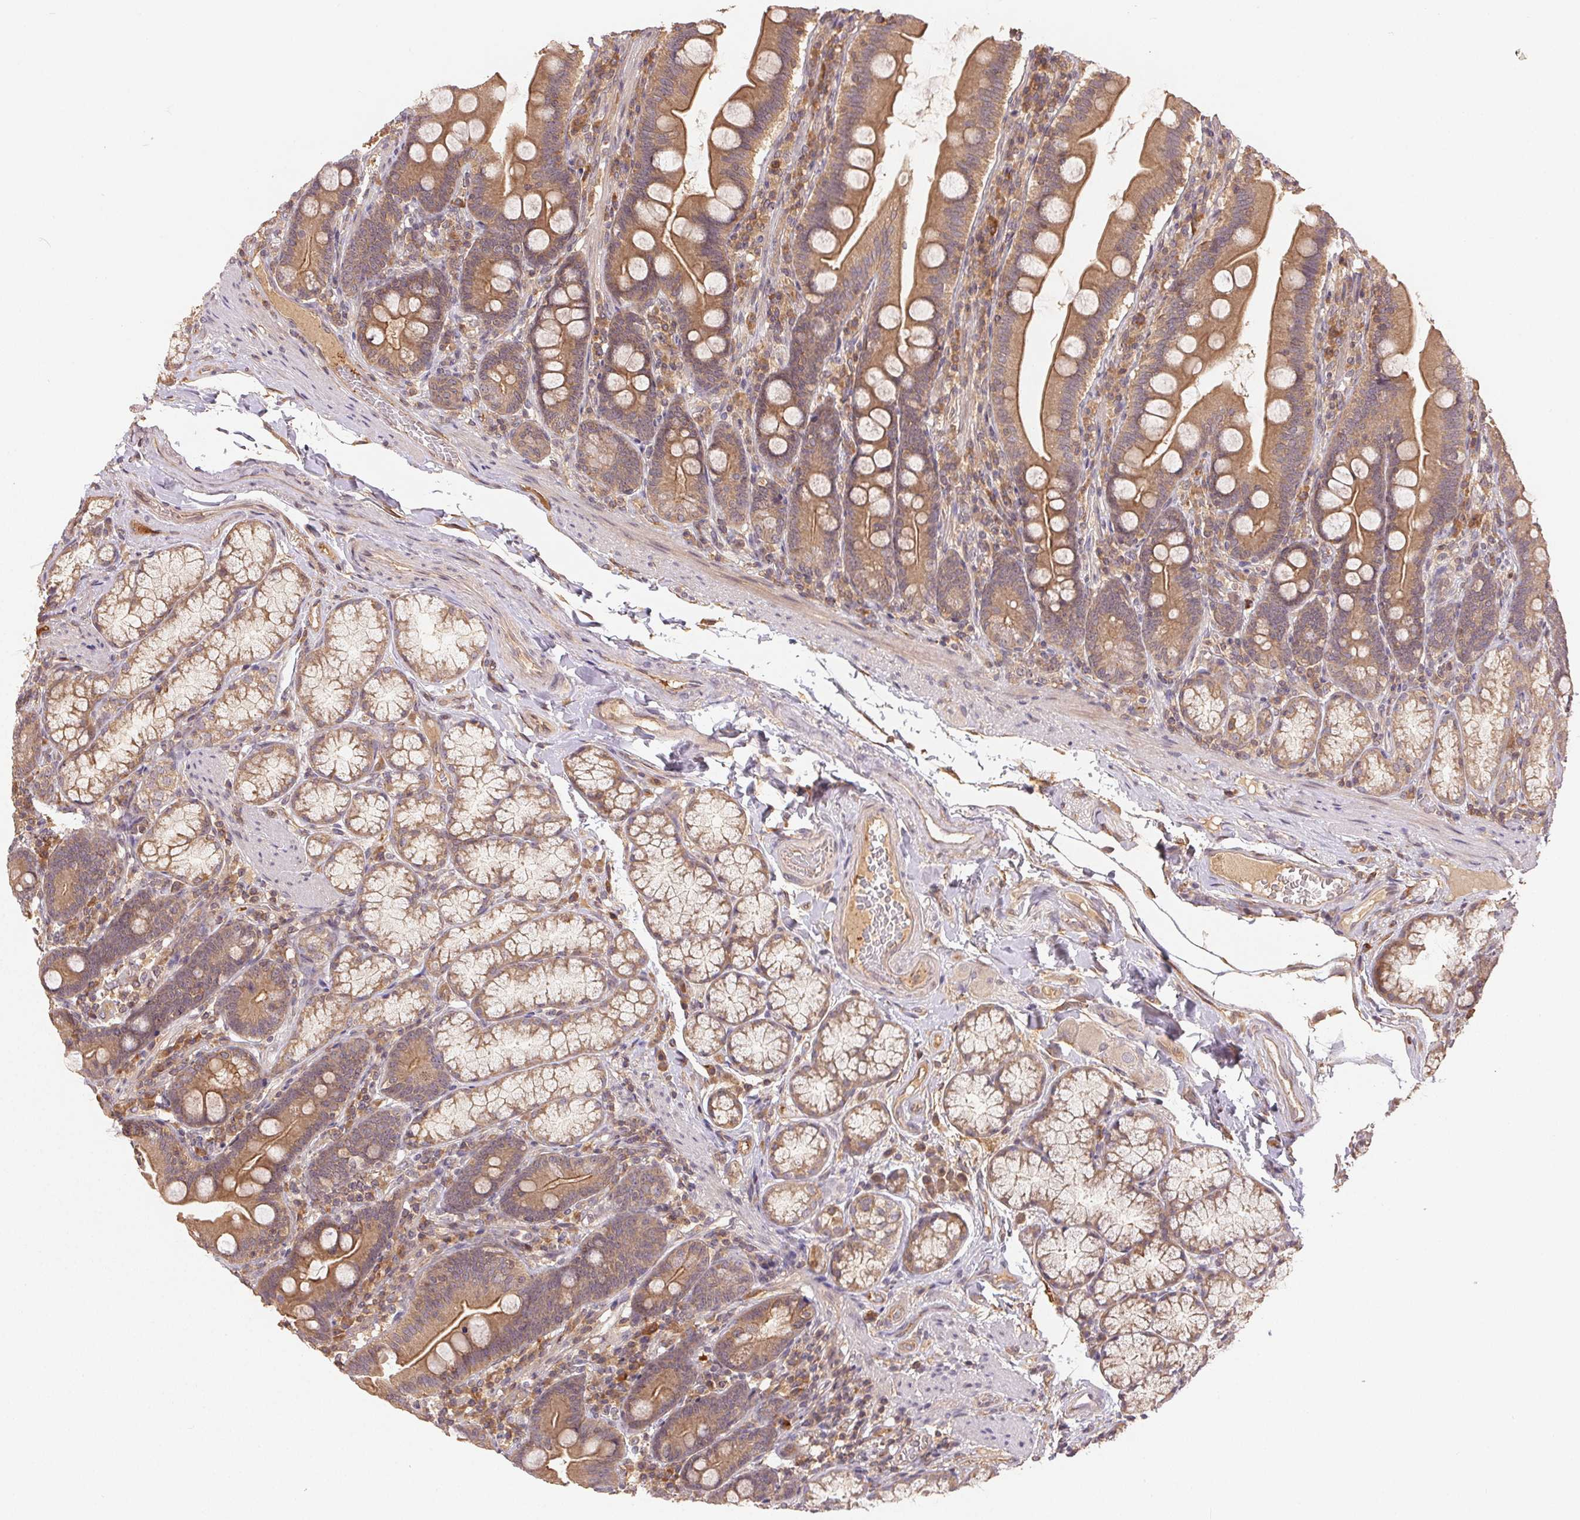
{"staining": {"intensity": "moderate", "quantity": ">75%", "location": "cytoplasmic/membranous"}, "tissue": "duodenum", "cell_type": "Glandular cells", "image_type": "normal", "snomed": [{"axis": "morphology", "description": "Normal tissue, NOS"}, {"axis": "topography", "description": "Duodenum"}], "caption": "About >75% of glandular cells in normal duodenum exhibit moderate cytoplasmic/membranous protein staining as visualized by brown immunohistochemical staining.", "gene": "MAPKAPK2", "patient": {"sex": "female", "age": 67}}